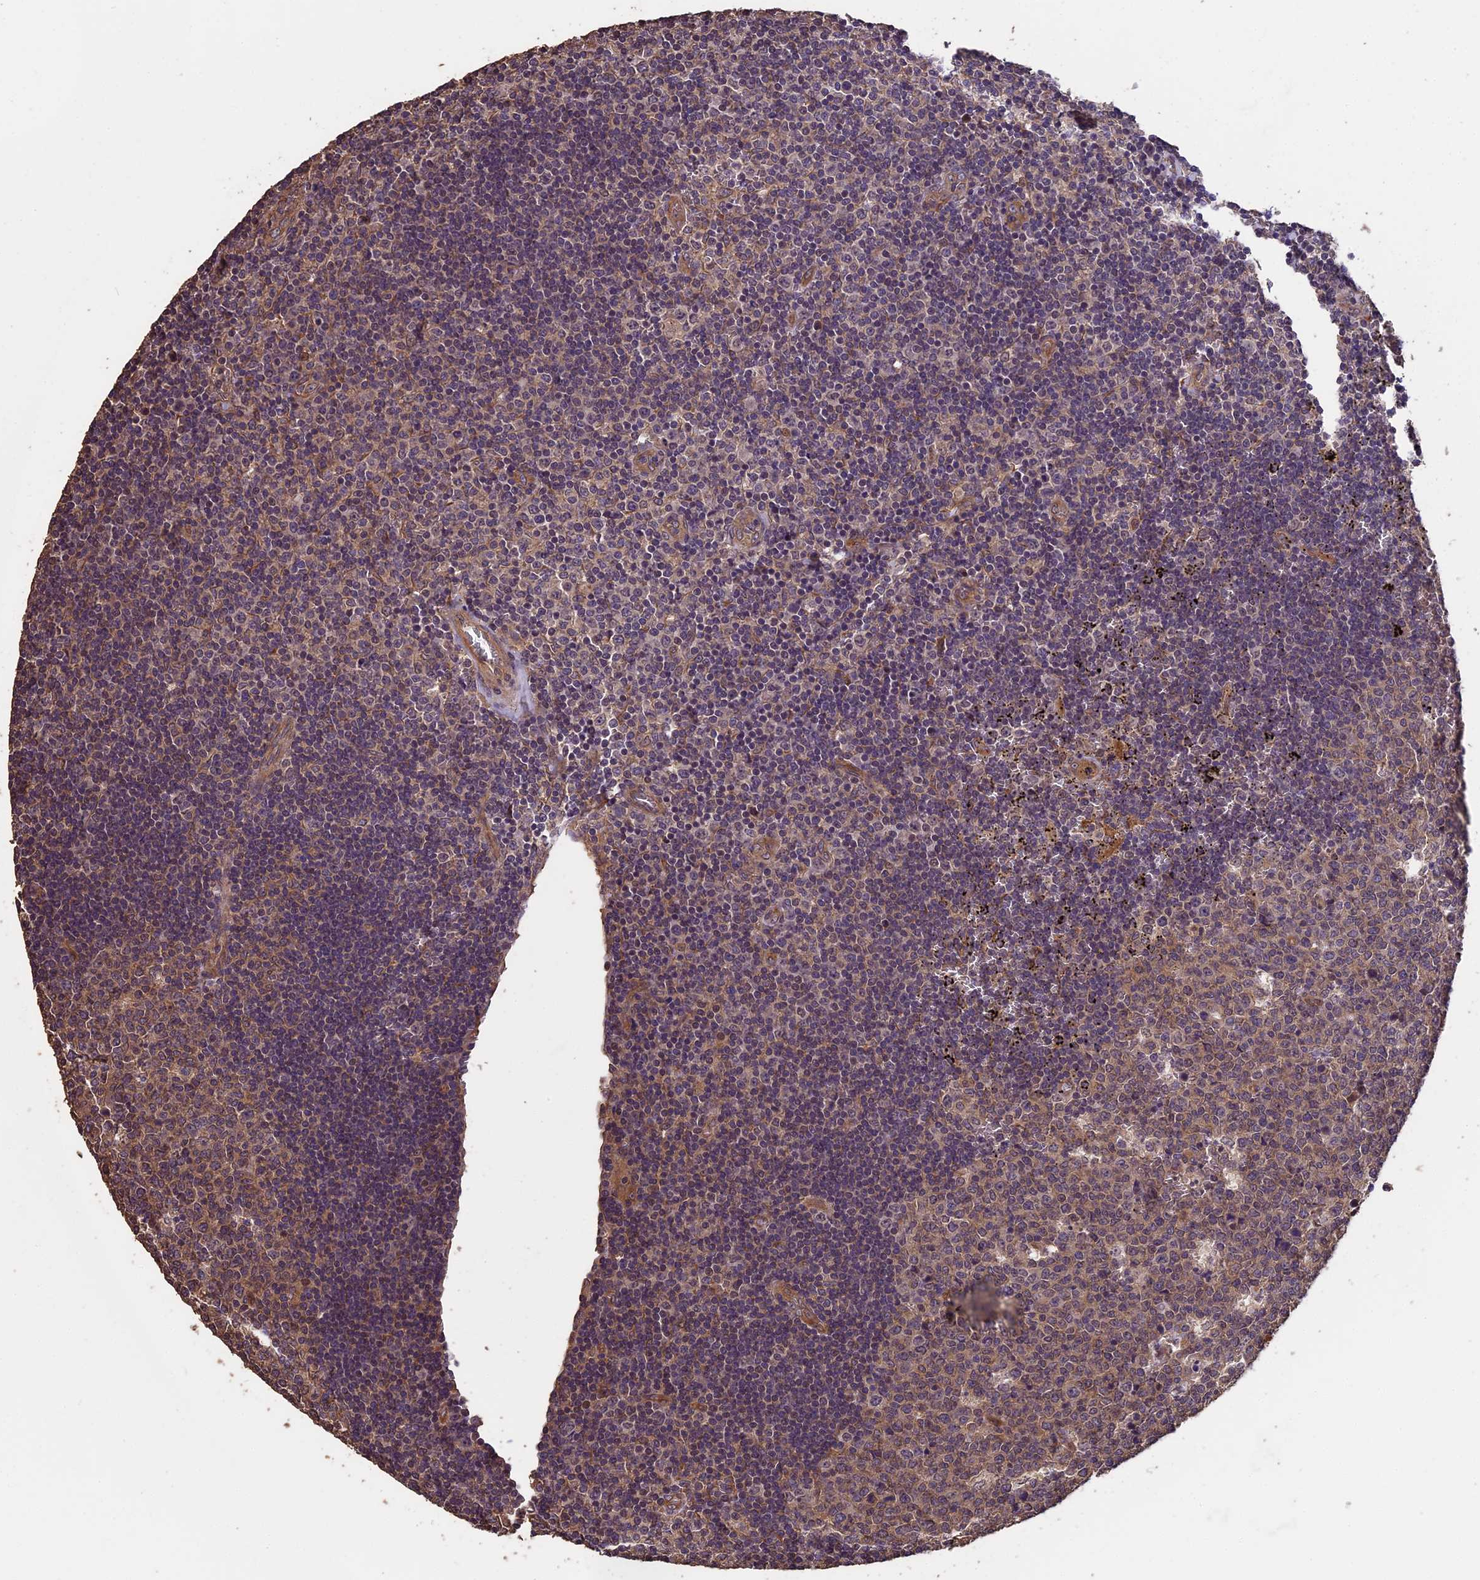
{"staining": {"intensity": "weak", "quantity": "25%-75%", "location": "cytoplasmic/membranous,nuclear"}, "tissue": "lymph node", "cell_type": "Germinal center cells", "image_type": "normal", "snomed": [{"axis": "morphology", "description": "Normal tissue, NOS"}, {"axis": "topography", "description": "Lymph node"}, {"axis": "topography", "description": "Salivary gland"}], "caption": "A brown stain shows weak cytoplasmic/membranous,nuclear expression of a protein in germinal center cells of normal human lymph node.", "gene": "CHD9", "patient": {"sex": "male", "age": 8}}